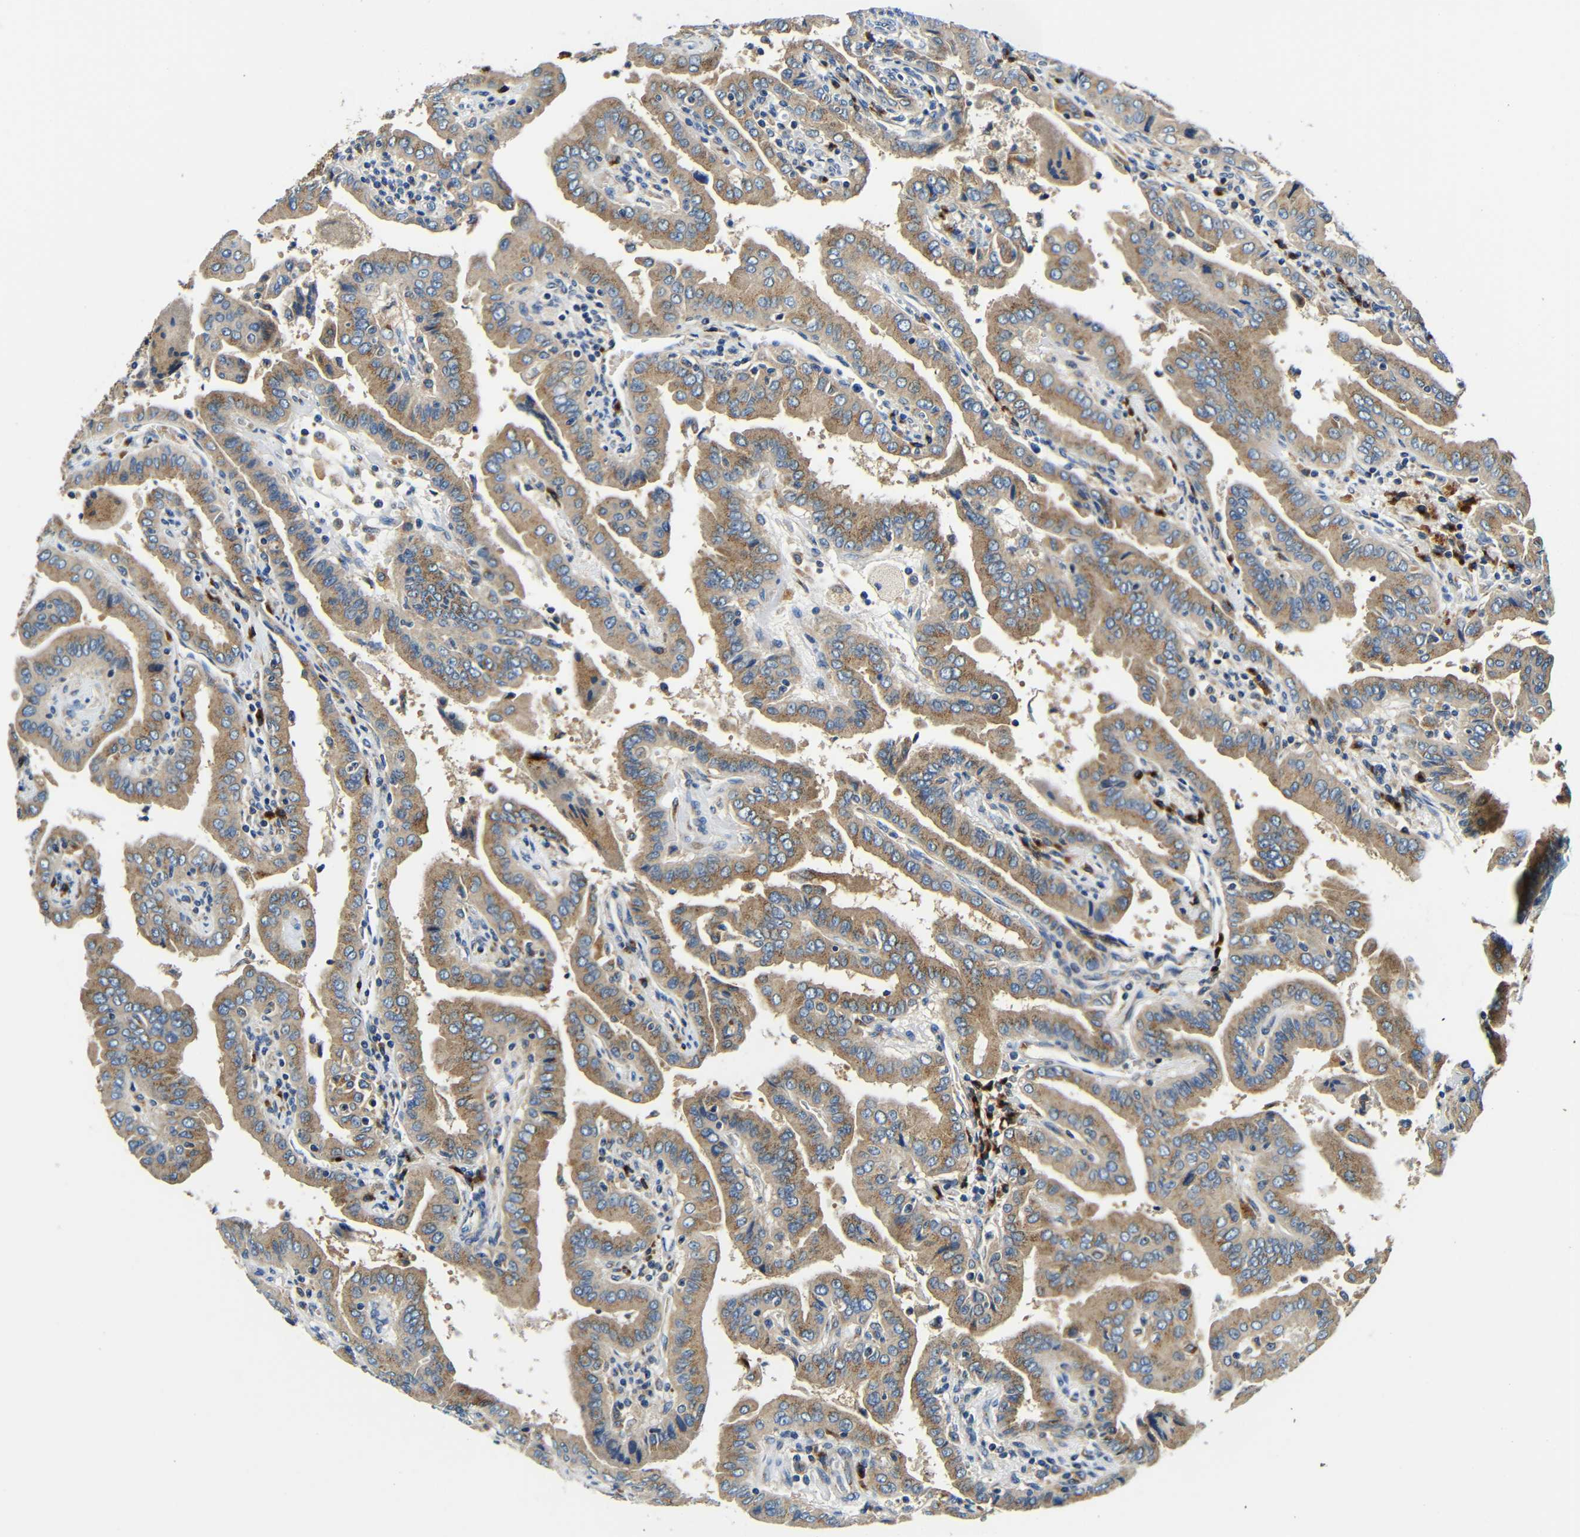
{"staining": {"intensity": "moderate", "quantity": ">75%", "location": "cytoplasmic/membranous"}, "tissue": "thyroid cancer", "cell_type": "Tumor cells", "image_type": "cancer", "snomed": [{"axis": "morphology", "description": "Papillary adenocarcinoma, NOS"}, {"axis": "topography", "description": "Thyroid gland"}], "caption": "Tumor cells exhibit medium levels of moderate cytoplasmic/membranous staining in about >75% of cells in papillary adenocarcinoma (thyroid). (Brightfield microscopy of DAB IHC at high magnification).", "gene": "USO1", "patient": {"sex": "male", "age": 33}}